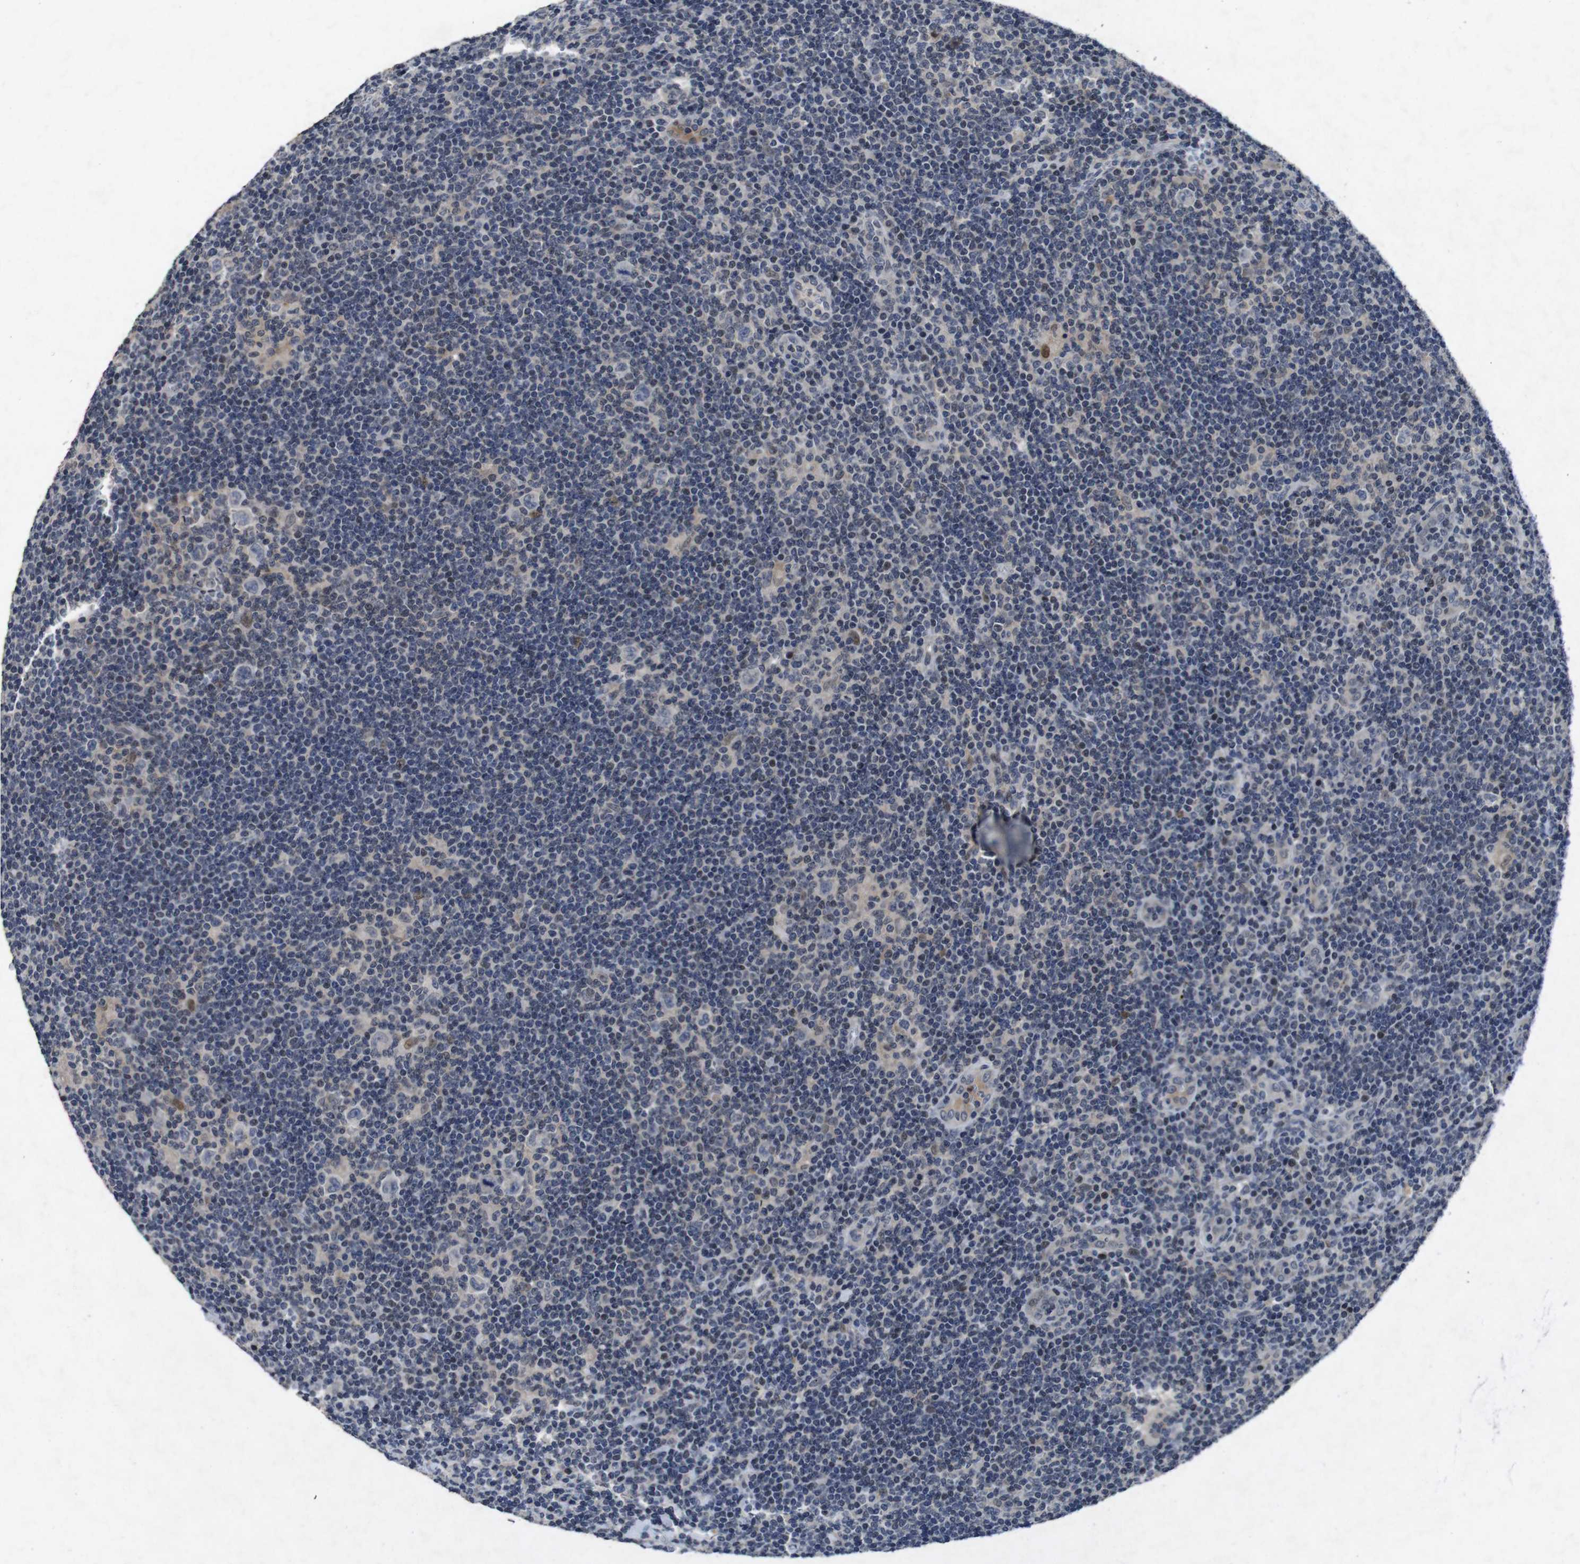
{"staining": {"intensity": "negative", "quantity": "none", "location": "none"}, "tissue": "lymphoma", "cell_type": "Tumor cells", "image_type": "cancer", "snomed": [{"axis": "morphology", "description": "Hodgkin's disease, NOS"}, {"axis": "topography", "description": "Lymph node"}], "caption": "High magnification brightfield microscopy of lymphoma stained with DAB (3,3'-diaminobenzidine) (brown) and counterstained with hematoxylin (blue): tumor cells show no significant positivity.", "gene": "AKT3", "patient": {"sex": "female", "age": 57}}